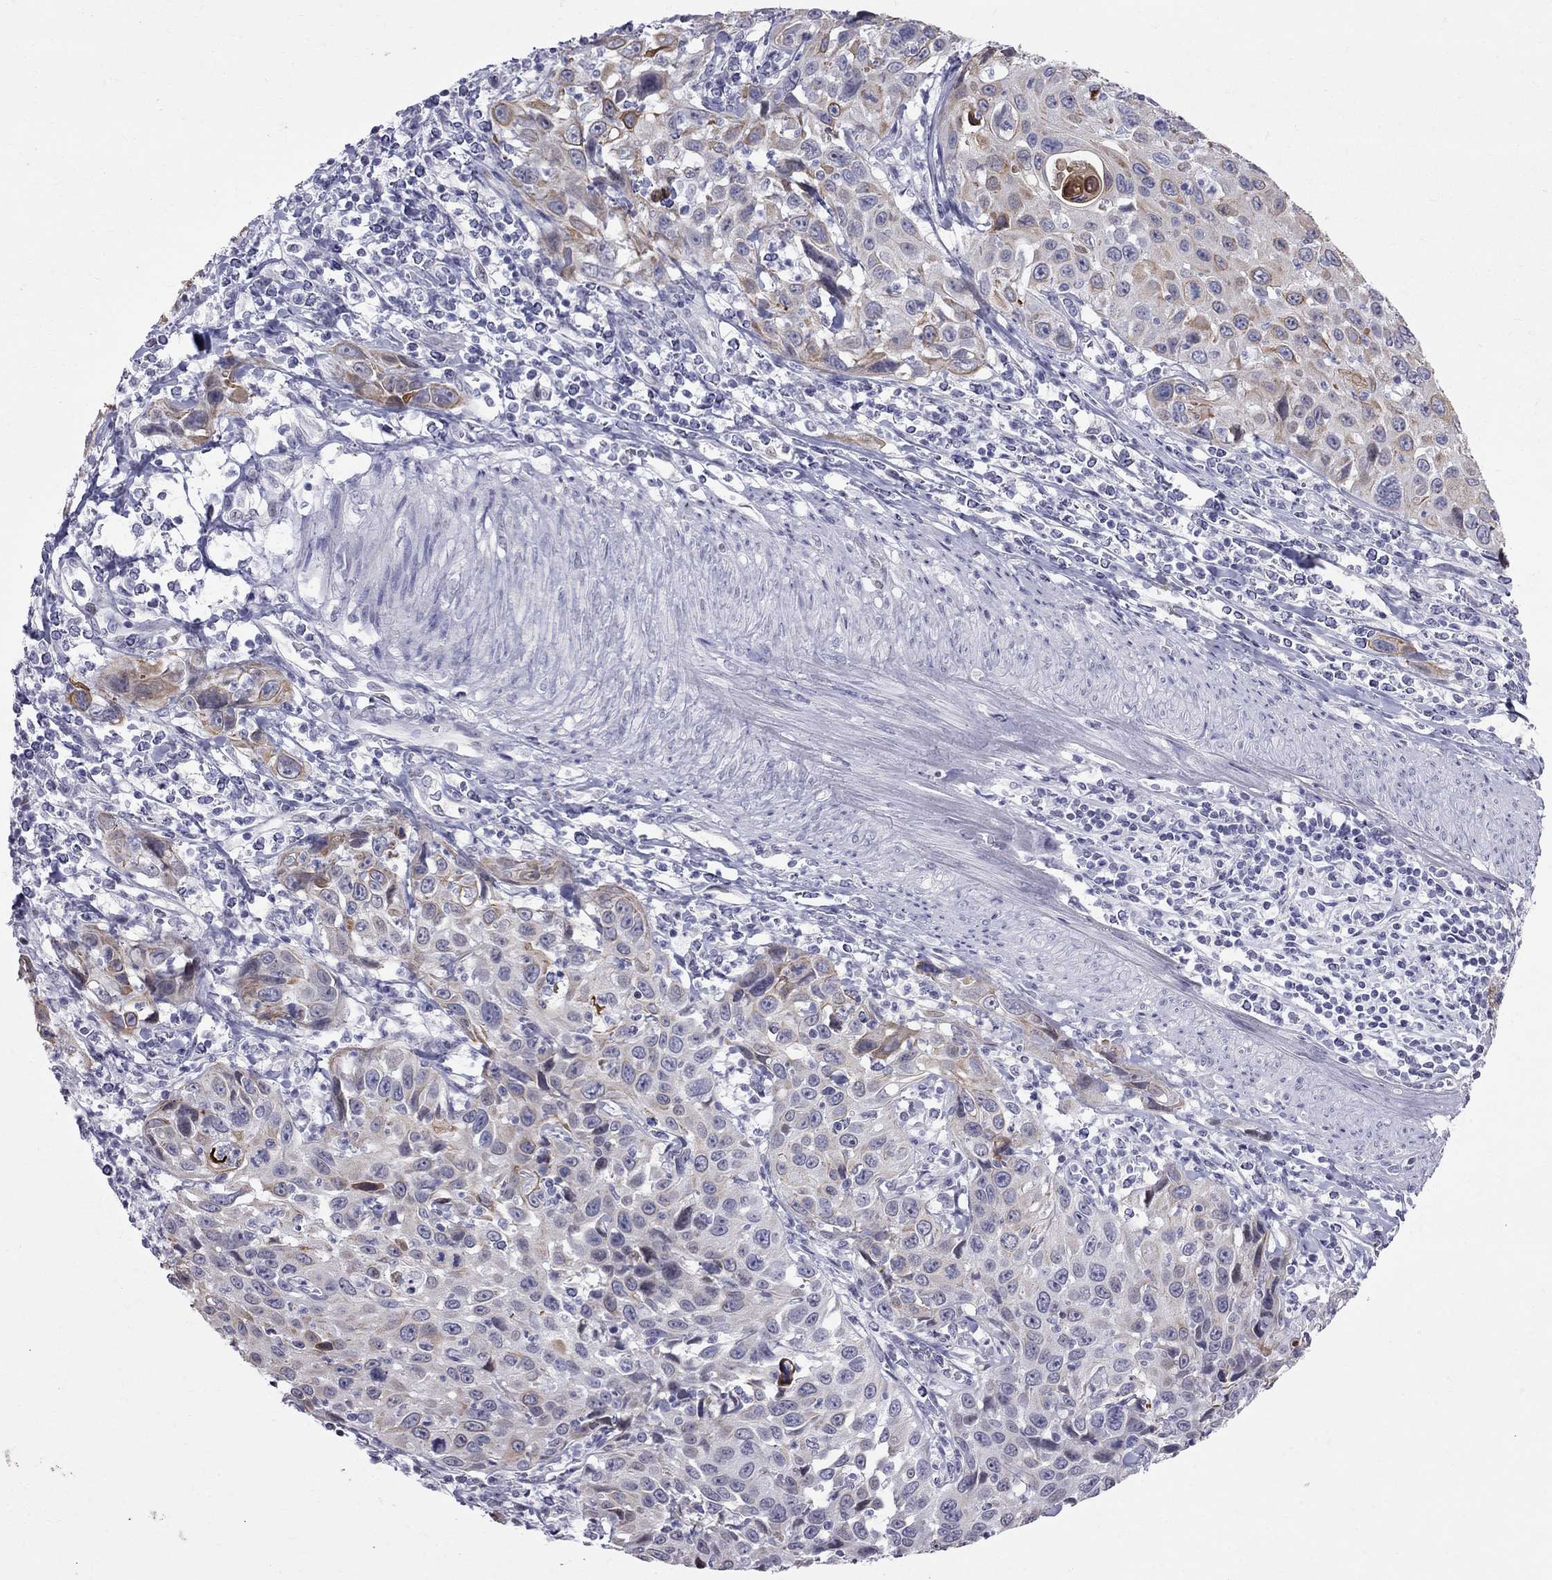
{"staining": {"intensity": "moderate", "quantity": "25%-75%", "location": "cytoplasmic/membranous"}, "tissue": "cervical cancer", "cell_type": "Tumor cells", "image_type": "cancer", "snomed": [{"axis": "morphology", "description": "Squamous cell carcinoma, NOS"}, {"axis": "topography", "description": "Cervix"}], "caption": "Protein analysis of cervical cancer (squamous cell carcinoma) tissue reveals moderate cytoplasmic/membranous expression in about 25%-75% of tumor cells.", "gene": "MUC15", "patient": {"sex": "female", "age": 26}}